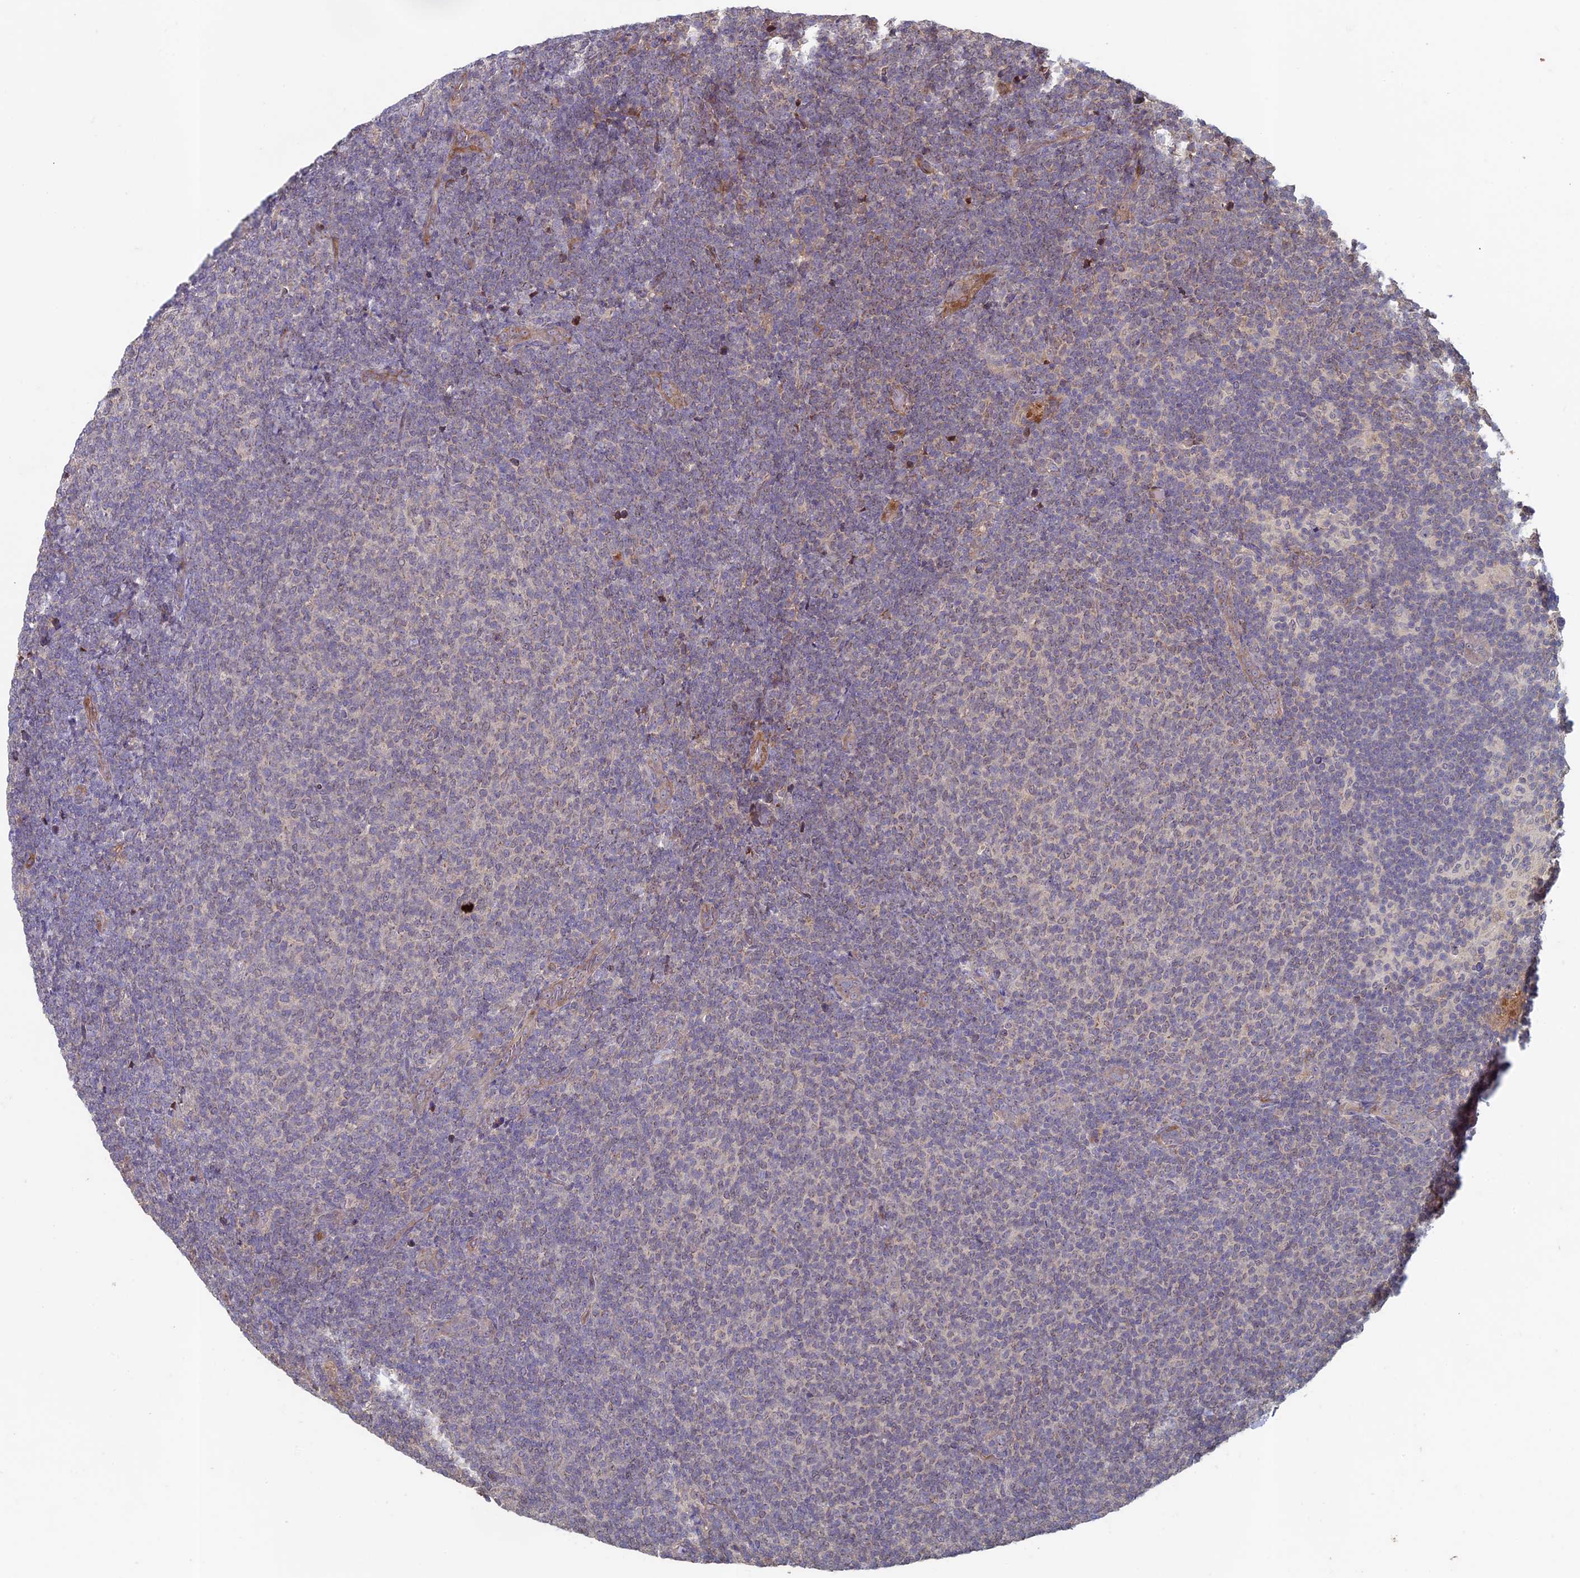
{"staining": {"intensity": "weak", "quantity": "<25%", "location": "cytoplasmic/membranous"}, "tissue": "lymphoma", "cell_type": "Tumor cells", "image_type": "cancer", "snomed": [{"axis": "morphology", "description": "Malignant lymphoma, non-Hodgkin's type, Low grade"}, {"axis": "topography", "description": "Lymph node"}], "caption": "The immunohistochemistry (IHC) image has no significant expression in tumor cells of lymphoma tissue. The staining was performed using DAB (3,3'-diaminobenzidine) to visualize the protein expression in brown, while the nuclei were stained in blue with hematoxylin (Magnification: 20x).", "gene": "RCCD1", "patient": {"sex": "male", "age": 66}}